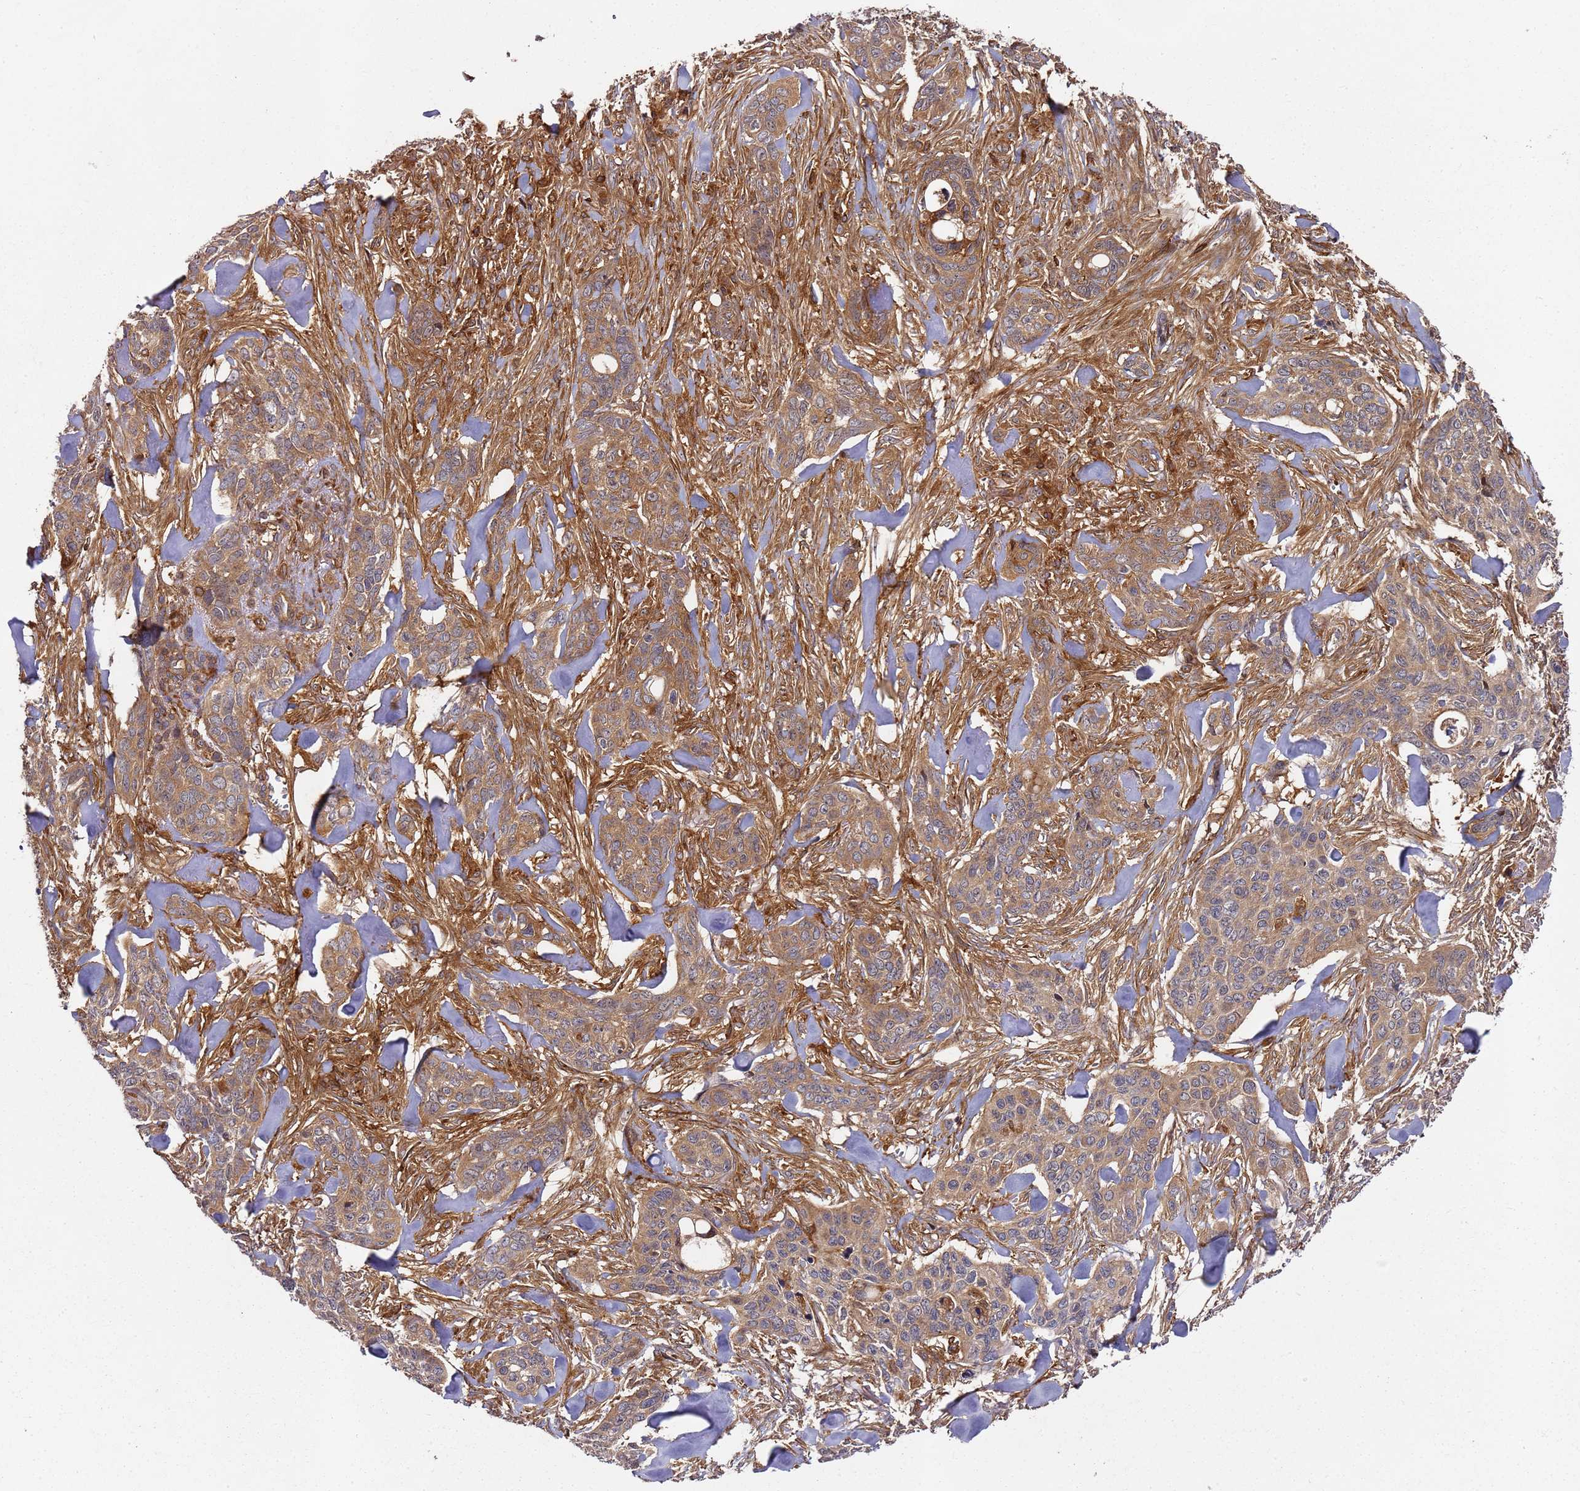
{"staining": {"intensity": "moderate", "quantity": ">75%", "location": "cytoplasmic/membranous"}, "tissue": "skin cancer", "cell_type": "Tumor cells", "image_type": "cancer", "snomed": [{"axis": "morphology", "description": "Basal cell carcinoma"}, {"axis": "topography", "description": "Skin"}], "caption": "Approximately >75% of tumor cells in skin cancer (basal cell carcinoma) exhibit moderate cytoplasmic/membranous protein positivity as visualized by brown immunohistochemical staining.", "gene": "PRMT7", "patient": {"sex": "male", "age": 86}}